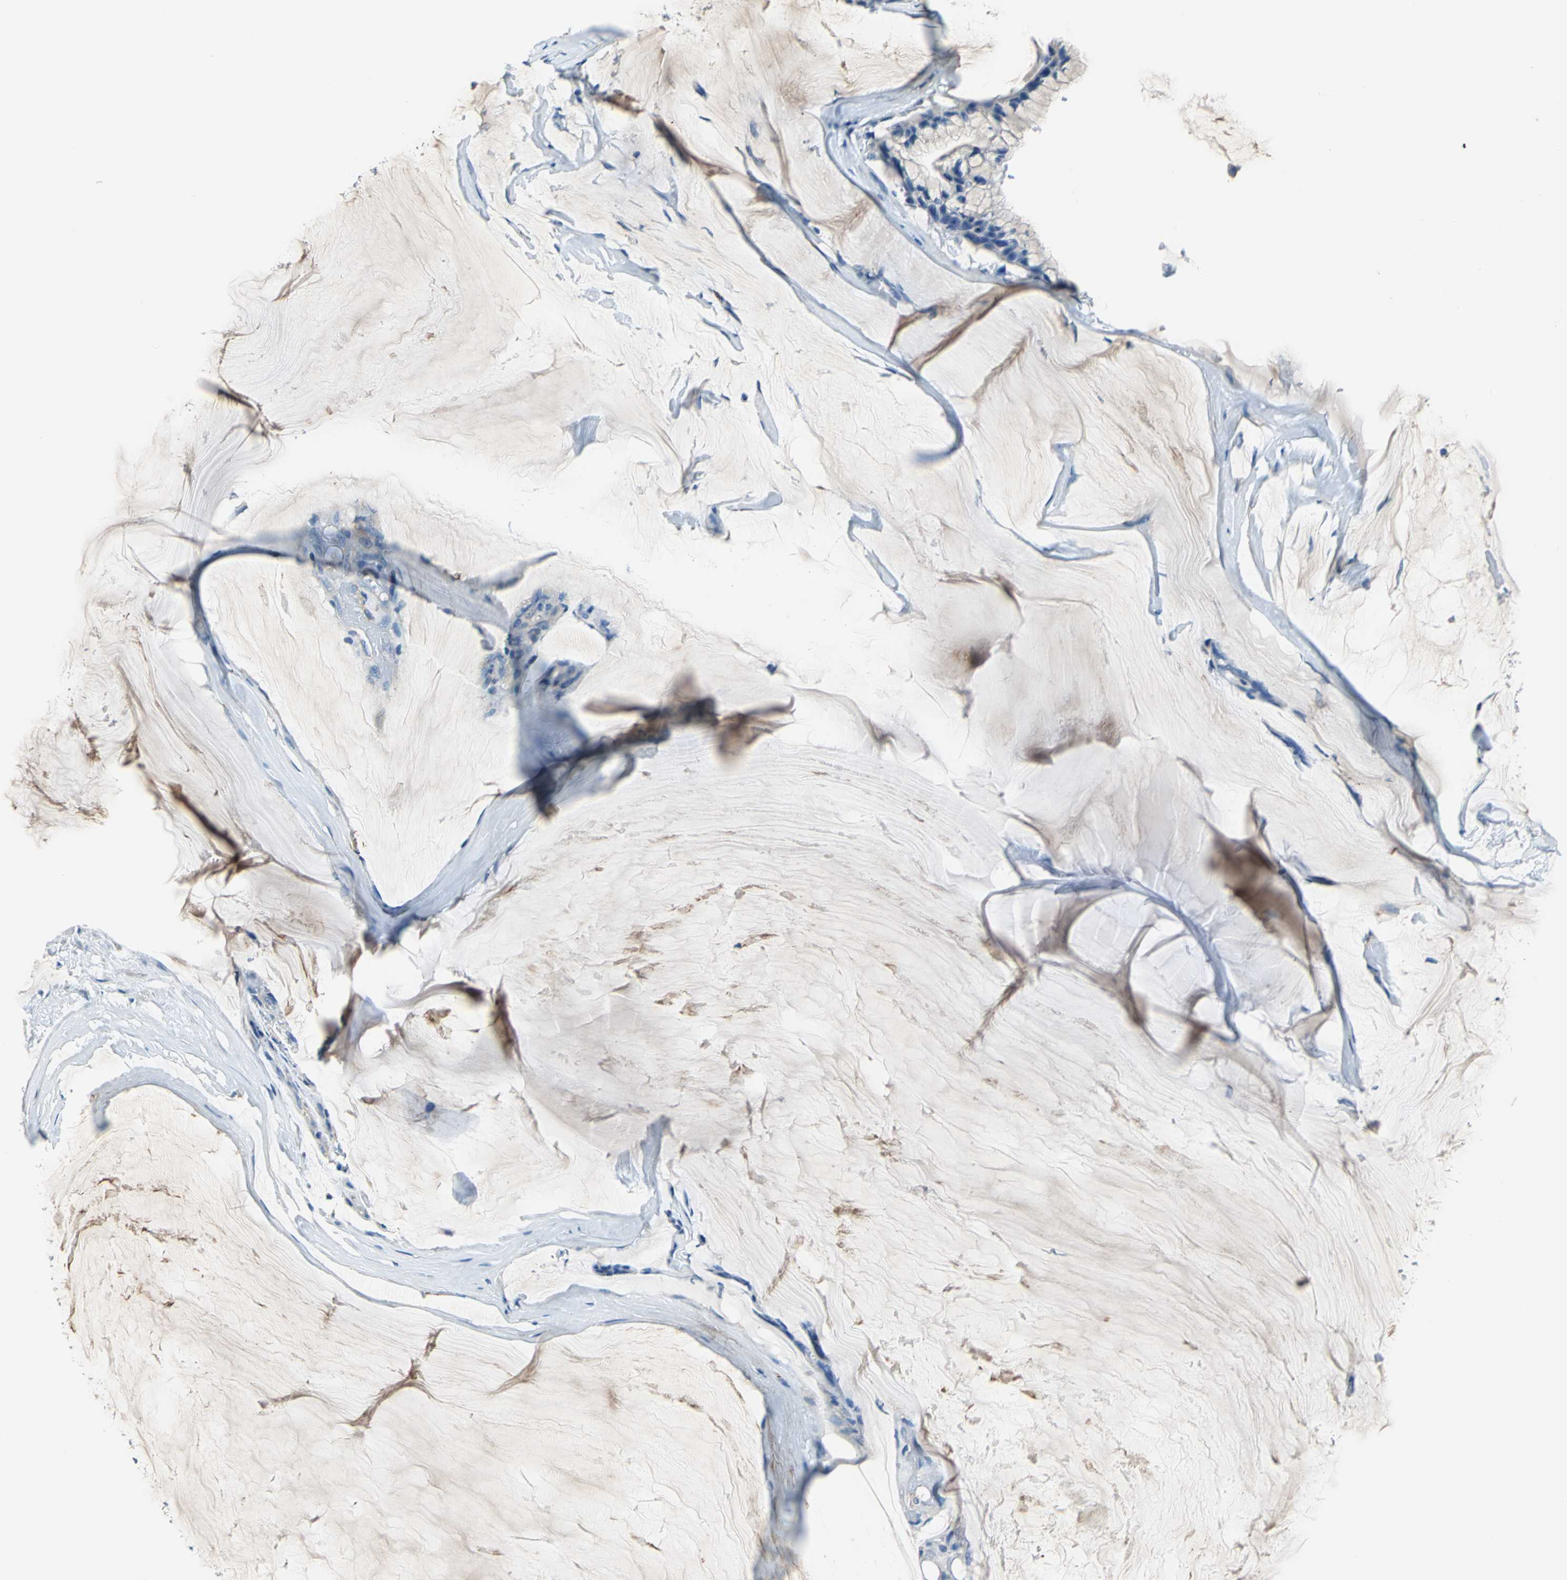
{"staining": {"intensity": "weak", "quantity": "<25%", "location": "cytoplasmic/membranous"}, "tissue": "ovarian cancer", "cell_type": "Tumor cells", "image_type": "cancer", "snomed": [{"axis": "morphology", "description": "Cystadenocarcinoma, mucinous, NOS"}, {"axis": "topography", "description": "Ovary"}], "caption": "This is an immunohistochemistry (IHC) photomicrograph of human ovarian cancer (mucinous cystadenocarcinoma). There is no positivity in tumor cells.", "gene": "AKAP12", "patient": {"sex": "female", "age": 39}}